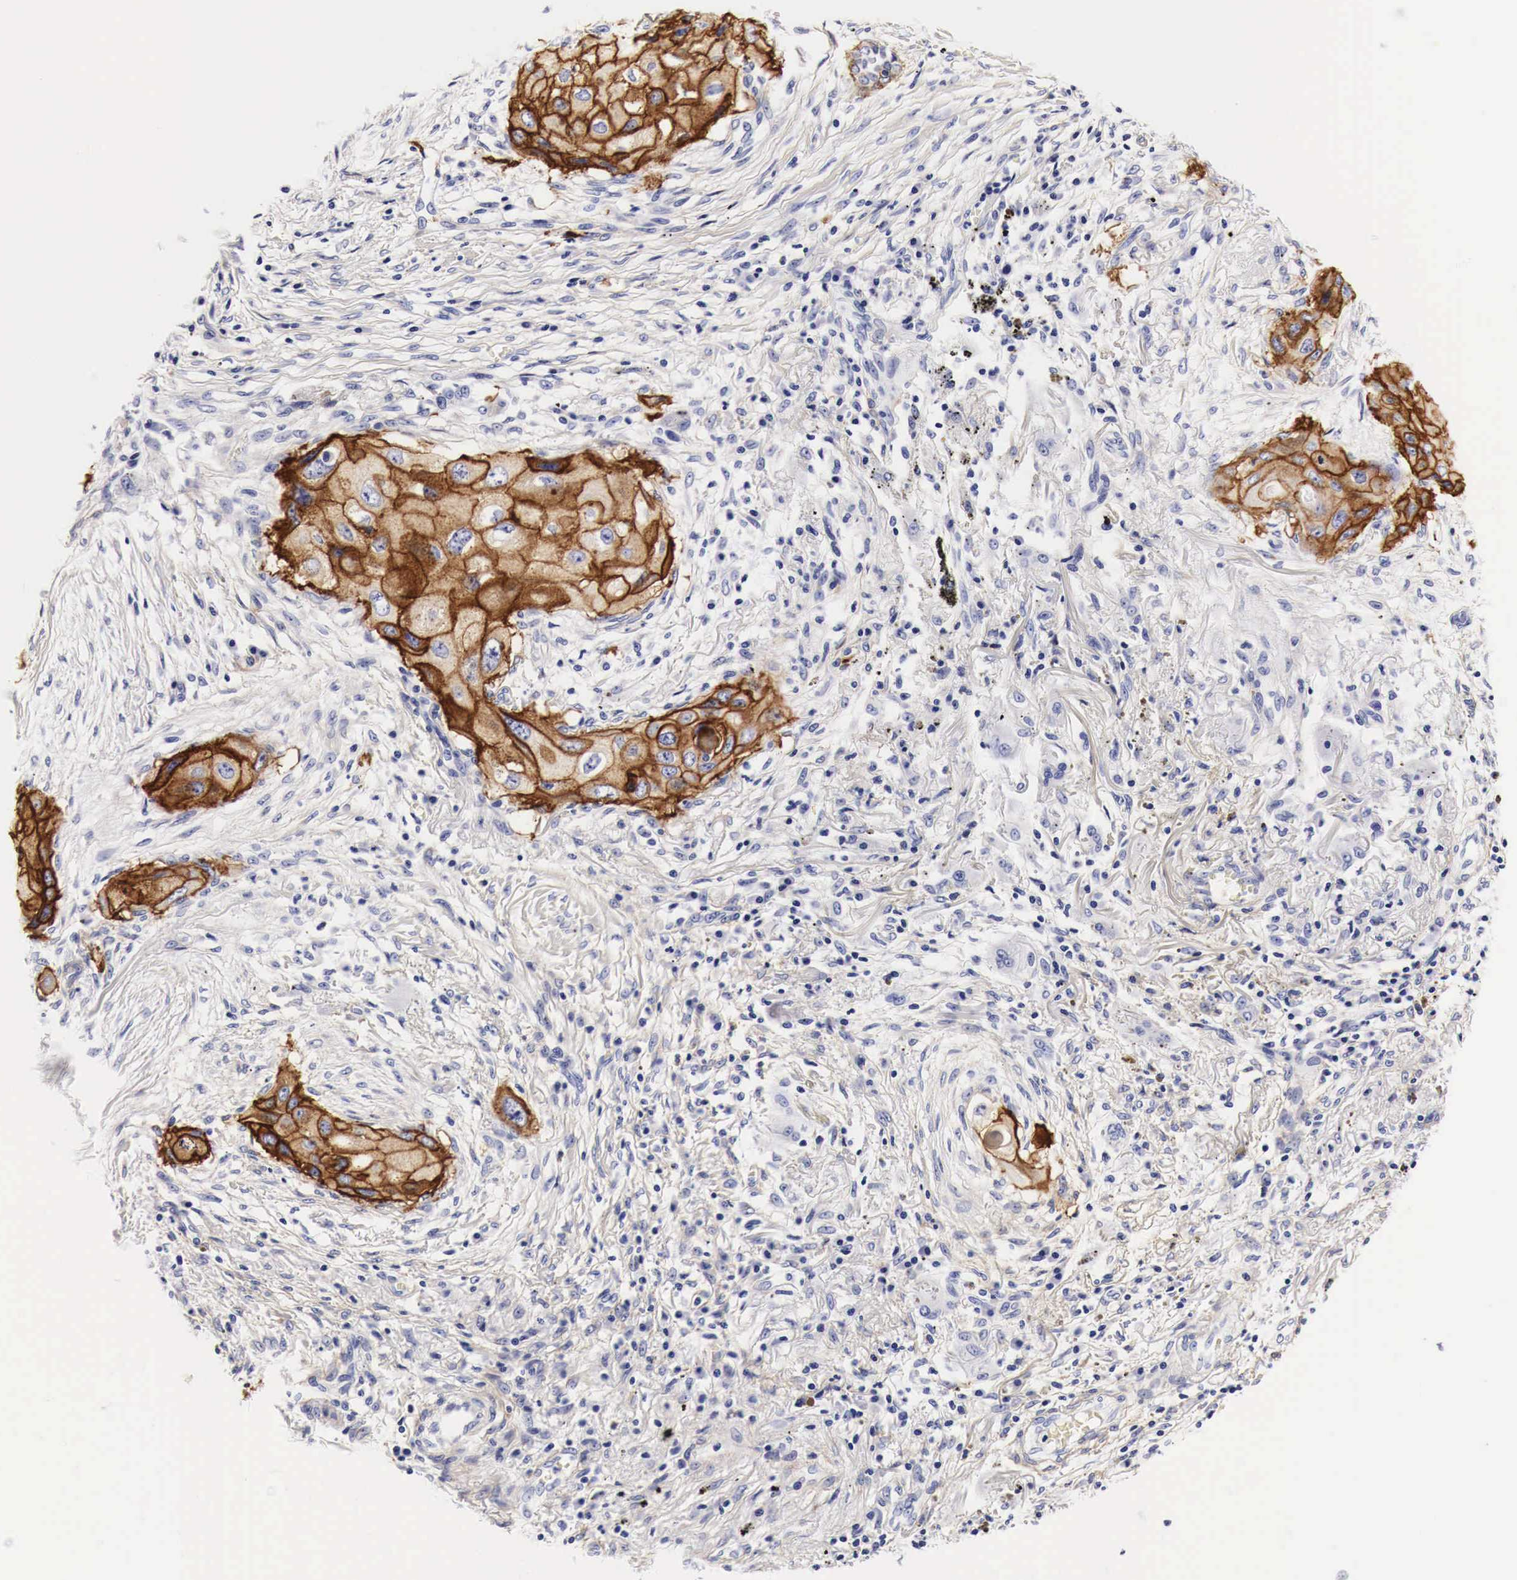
{"staining": {"intensity": "strong", "quantity": ">75%", "location": "cytoplasmic/membranous"}, "tissue": "lung cancer", "cell_type": "Tumor cells", "image_type": "cancer", "snomed": [{"axis": "morphology", "description": "Squamous cell carcinoma, NOS"}, {"axis": "topography", "description": "Lung"}], "caption": "Immunohistochemical staining of squamous cell carcinoma (lung) demonstrates high levels of strong cytoplasmic/membranous expression in approximately >75% of tumor cells. Immunohistochemistry stains the protein in brown and the nuclei are stained blue.", "gene": "EGFR", "patient": {"sex": "male", "age": 71}}